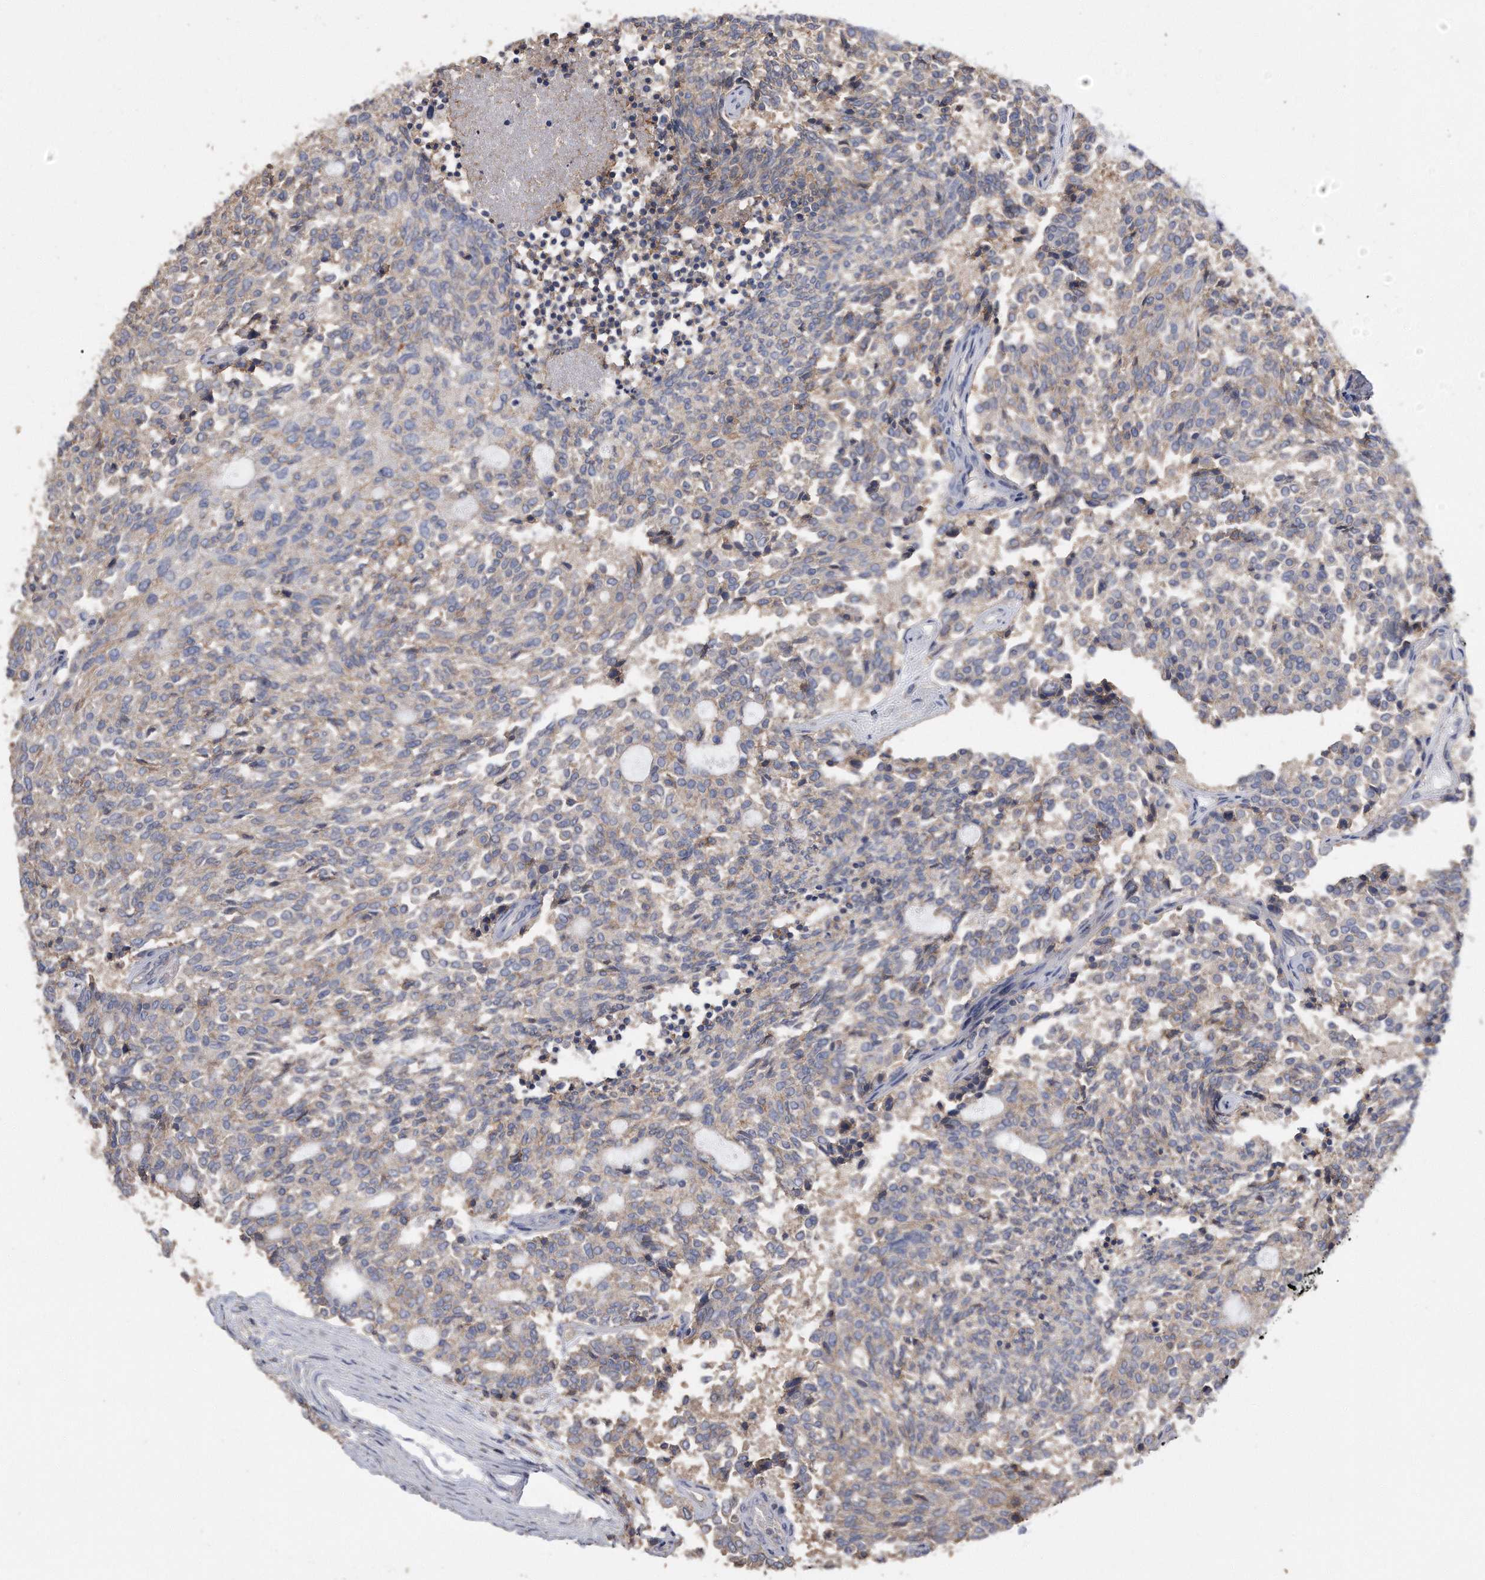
{"staining": {"intensity": "negative", "quantity": "none", "location": "none"}, "tissue": "carcinoid", "cell_type": "Tumor cells", "image_type": "cancer", "snomed": [{"axis": "morphology", "description": "Carcinoid, malignant, NOS"}, {"axis": "topography", "description": "Pancreas"}], "caption": "Carcinoid was stained to show a protein in brown. There is no significant staining in tumor cells.", "gene": "CDCP1", "patient": {"sex": "female", "age": 54}}